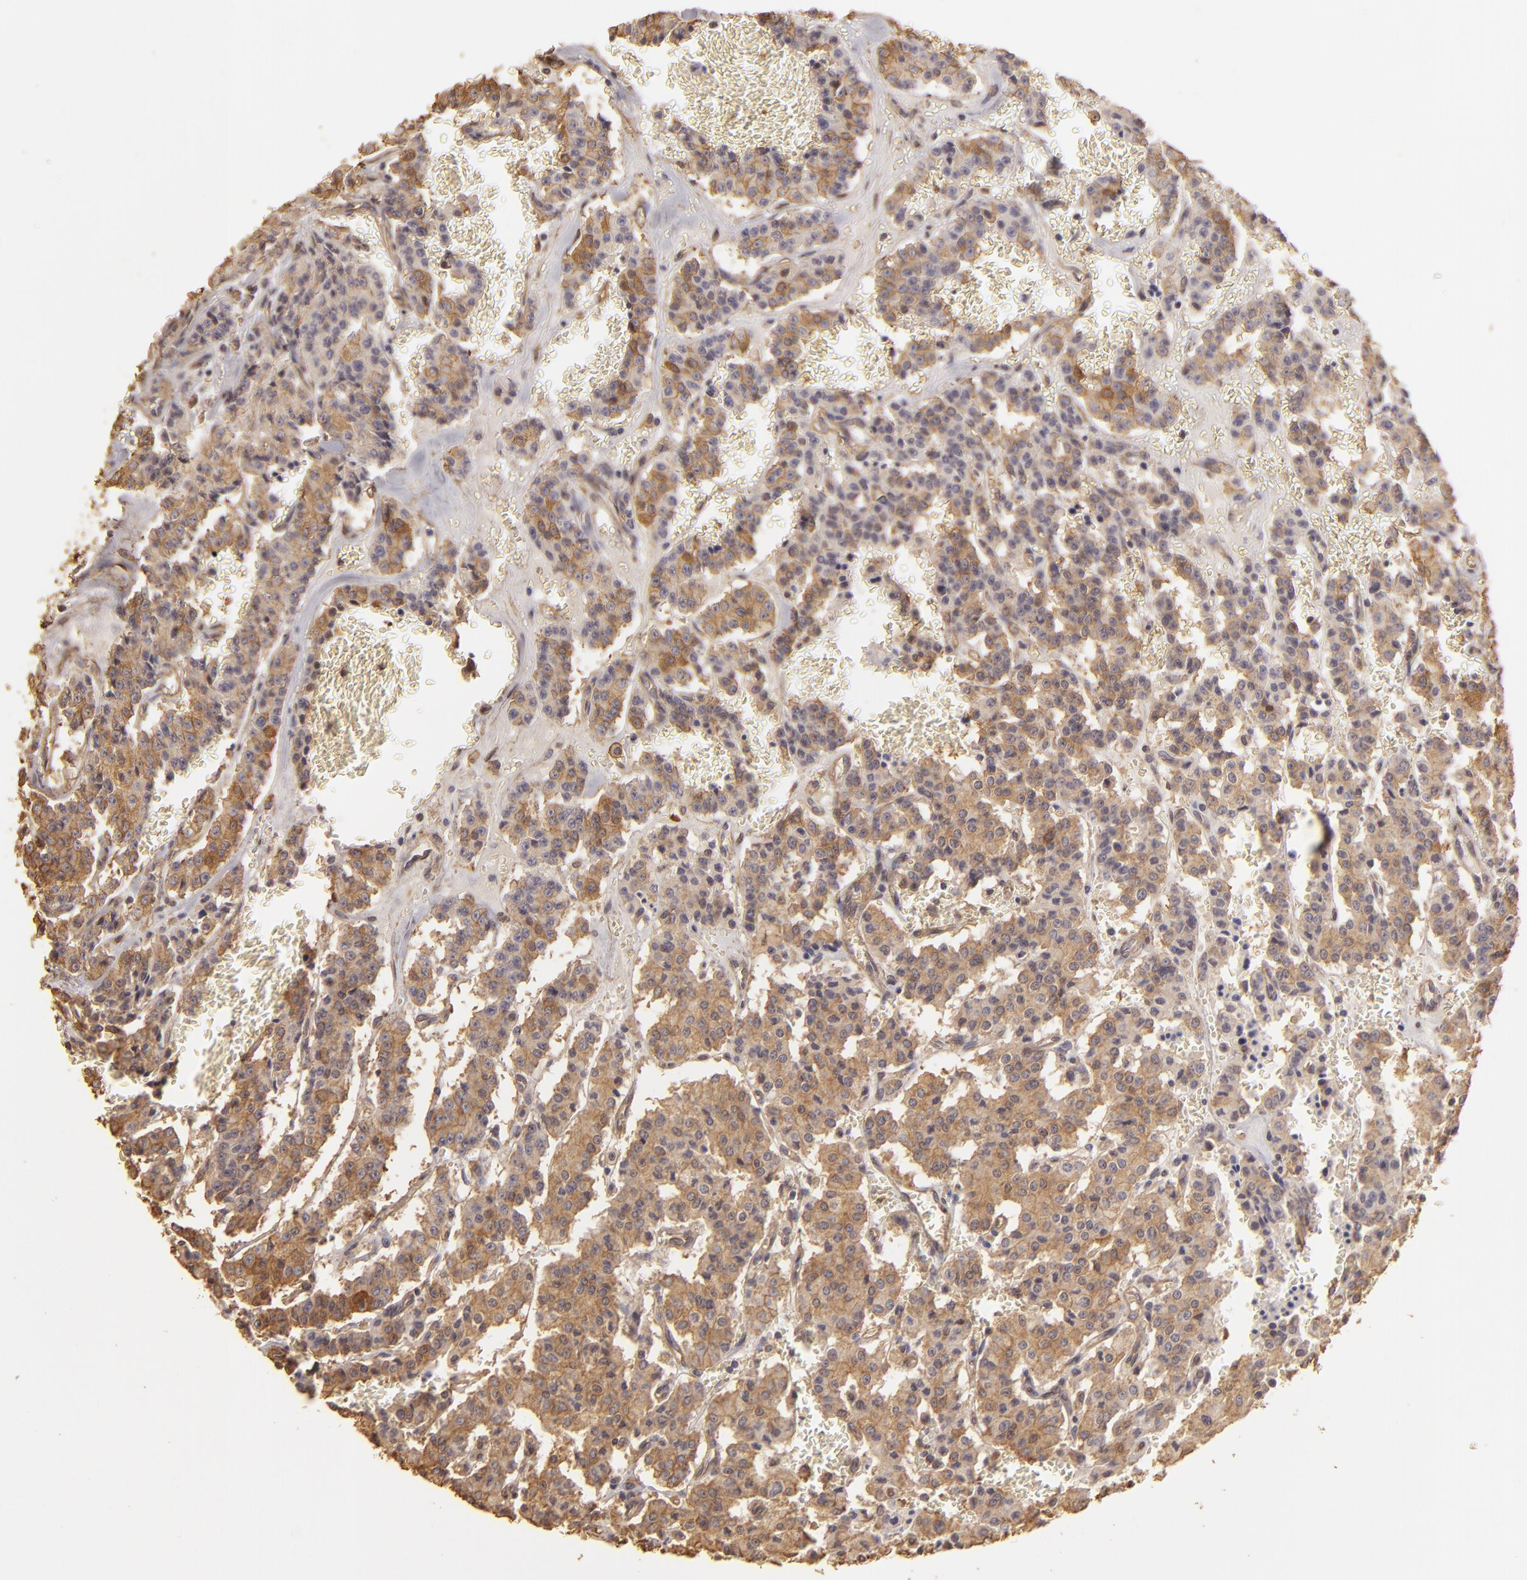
{"staining": {"intensity": "negative", "quantity": "none", "location": "none"}, "tissue": "carcinoid", "cell_type": "Tumor cells", "image_type": "cancer", "snomed": [{"axis": "morphology", "description": "Carcinoid, malignant, NOS"}, {"axis": "topography", "description": "Bronchus"}], "caption": "Image shows no significant protein positivity in tumor cells of carcinoid.", "gene": "HSPB6", "patient": {"sex": "male", "age": 55}}